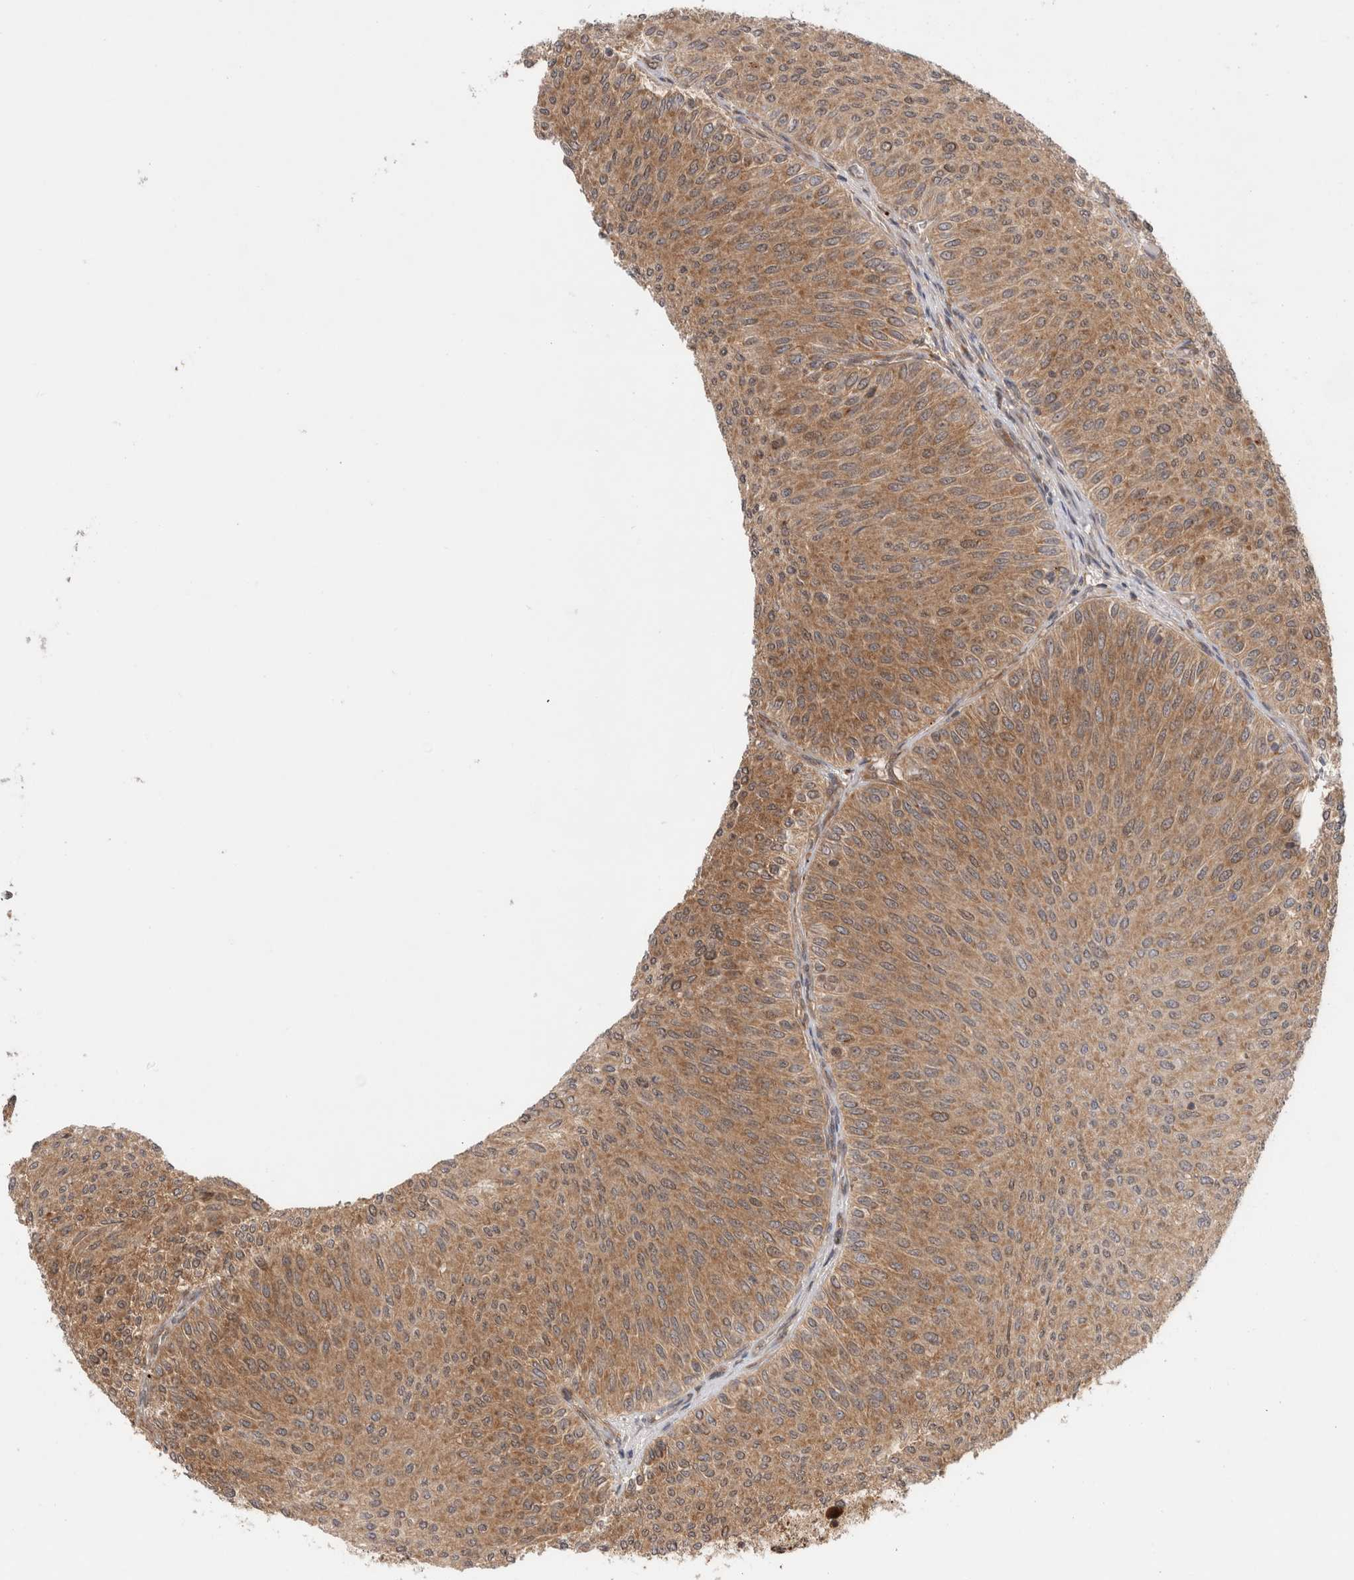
{"staining": {"intensity": "moderate", "quantity": ">75%", "location": "cytoplasmic/membranous"}, "tissue": "urothelial cancer", "cell_type": "Tumor cells", "image_type": "cancer", "snomed": [{"axis": "morphology", "description": "Urothelial carcinoma, Low grade"}, {"axis": "topography", "description": "Urinary bladder"}], "caption": "IHC of human urothelial cancer reveals medium levels of moderate cytoplasmic/membranous positivity in approximately >75% of tumor cells.", "gene": "ACTL9", "patient": {"sex": "male", "age": 78}}